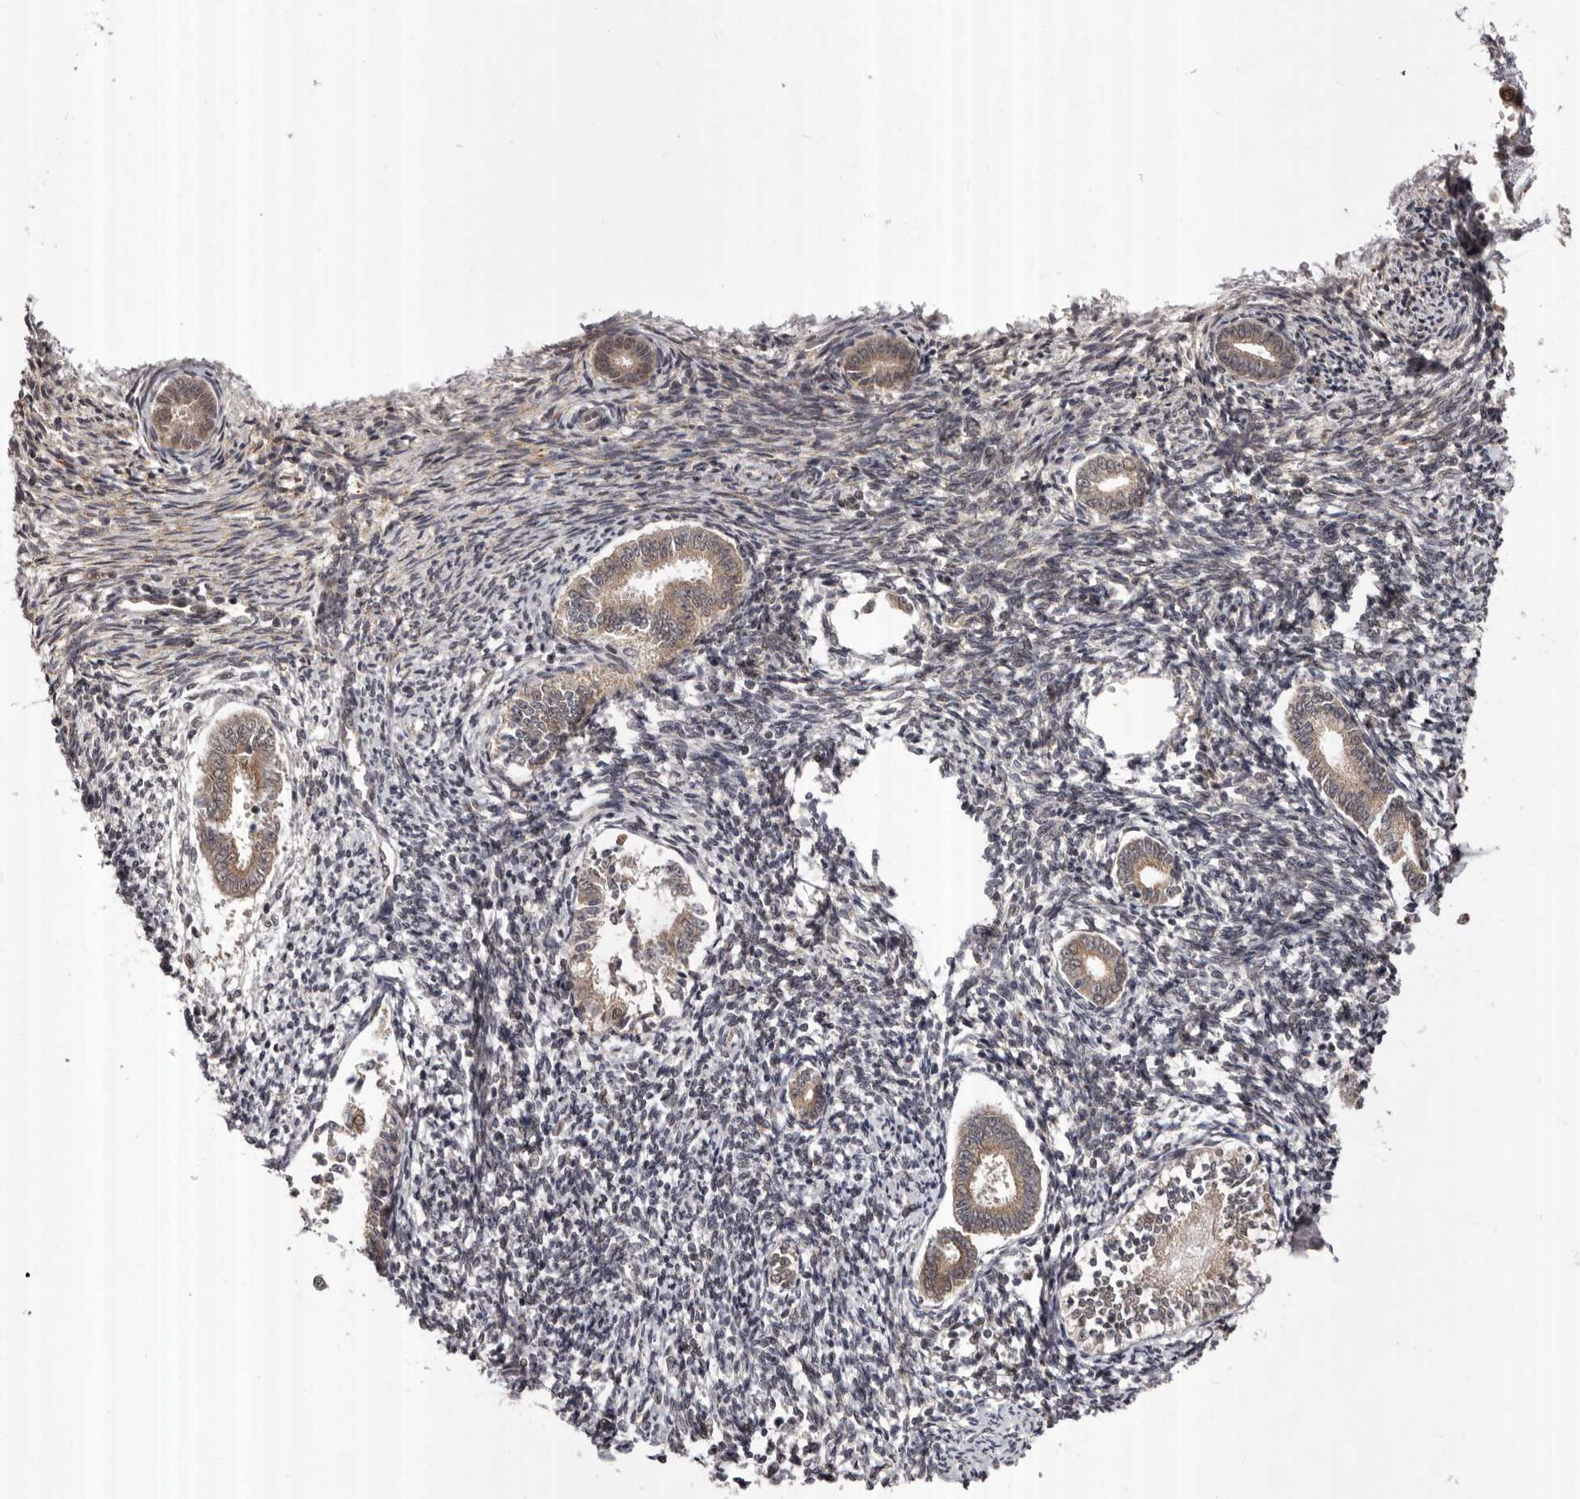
{"staining": {"intensity": "moderate", "quantity": "25%-75%", "location": "cytoplasmic/membranous,nuclear"}, "tissue": "endometrium", "cell_type": "Cells in endometrial stroma", "image_type": "normal", "snomed": [{"axis": "morphology", "description": "Normal tissue, NOS"}, {"axis": "topography", "description": "Endometrium"}], "caption": "Protein staining of normal endometrium shows moderate cytoplasmic/membranous,nuclear positivity in about 25%-75% of cells in endometrial stroma. (IHC, brightfield microscopy, high magnification).", "gene": "ABL1", "patient": {"sex": "female", "age": 56}}